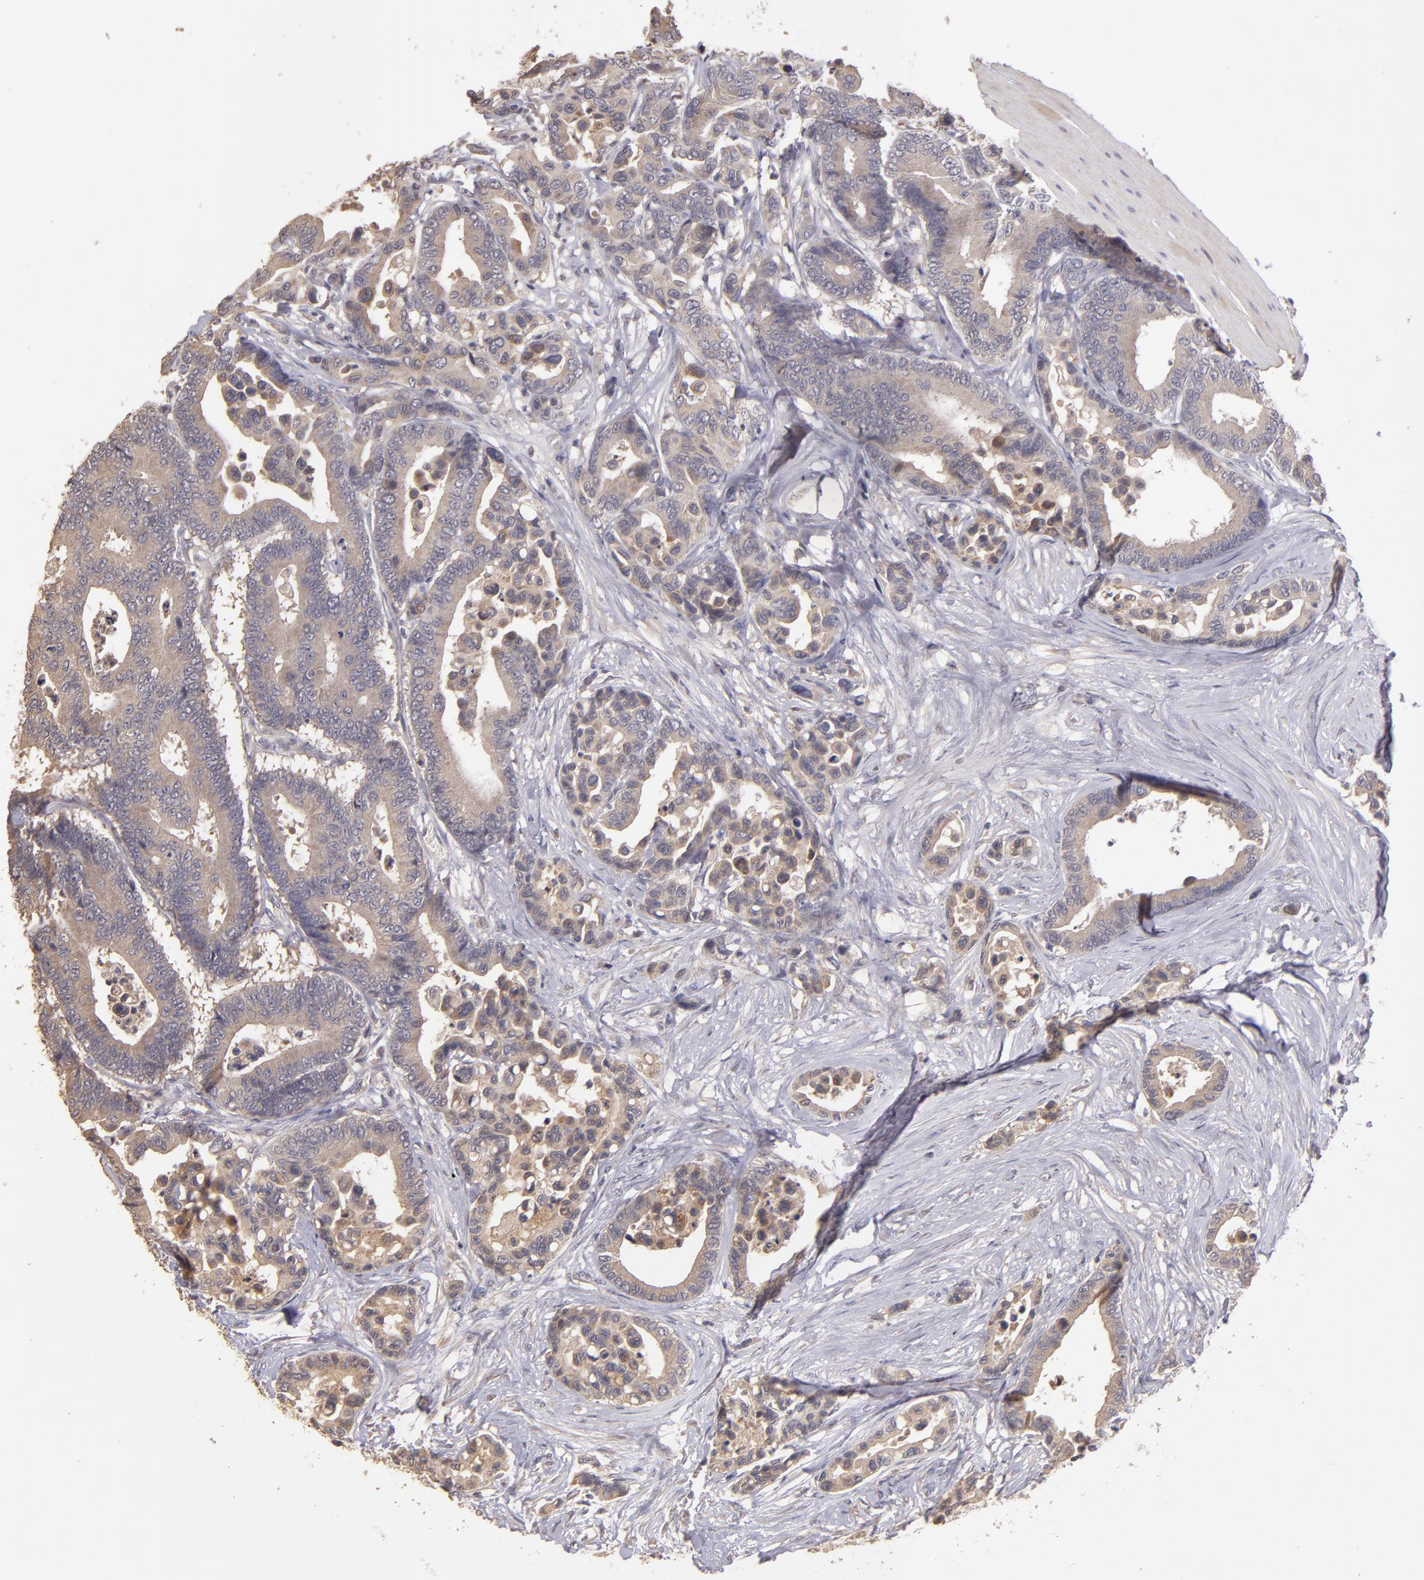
{"staining": {"intensity": "weak", "quantity": ">75%", "location": "cytoplasmic/membranous"}, "tissue": "colorectal cancer", "cell_type": "Tumor cells", "image_type": "cancer", "snomed": [{"axis": "morphology", "description": "Adenocarcinoma, NOS"}, {"axis": "topography", "description": "Colon"}], "caption": "Brown immunohistochemical staining in human colorectal cancer (adenocarcinoma) displays weak cytoplasmic/membranous staining in approximately >75% of tumor cells.", "gene": "GNAZ", "patient": {"sex": "male", "age": 82}}